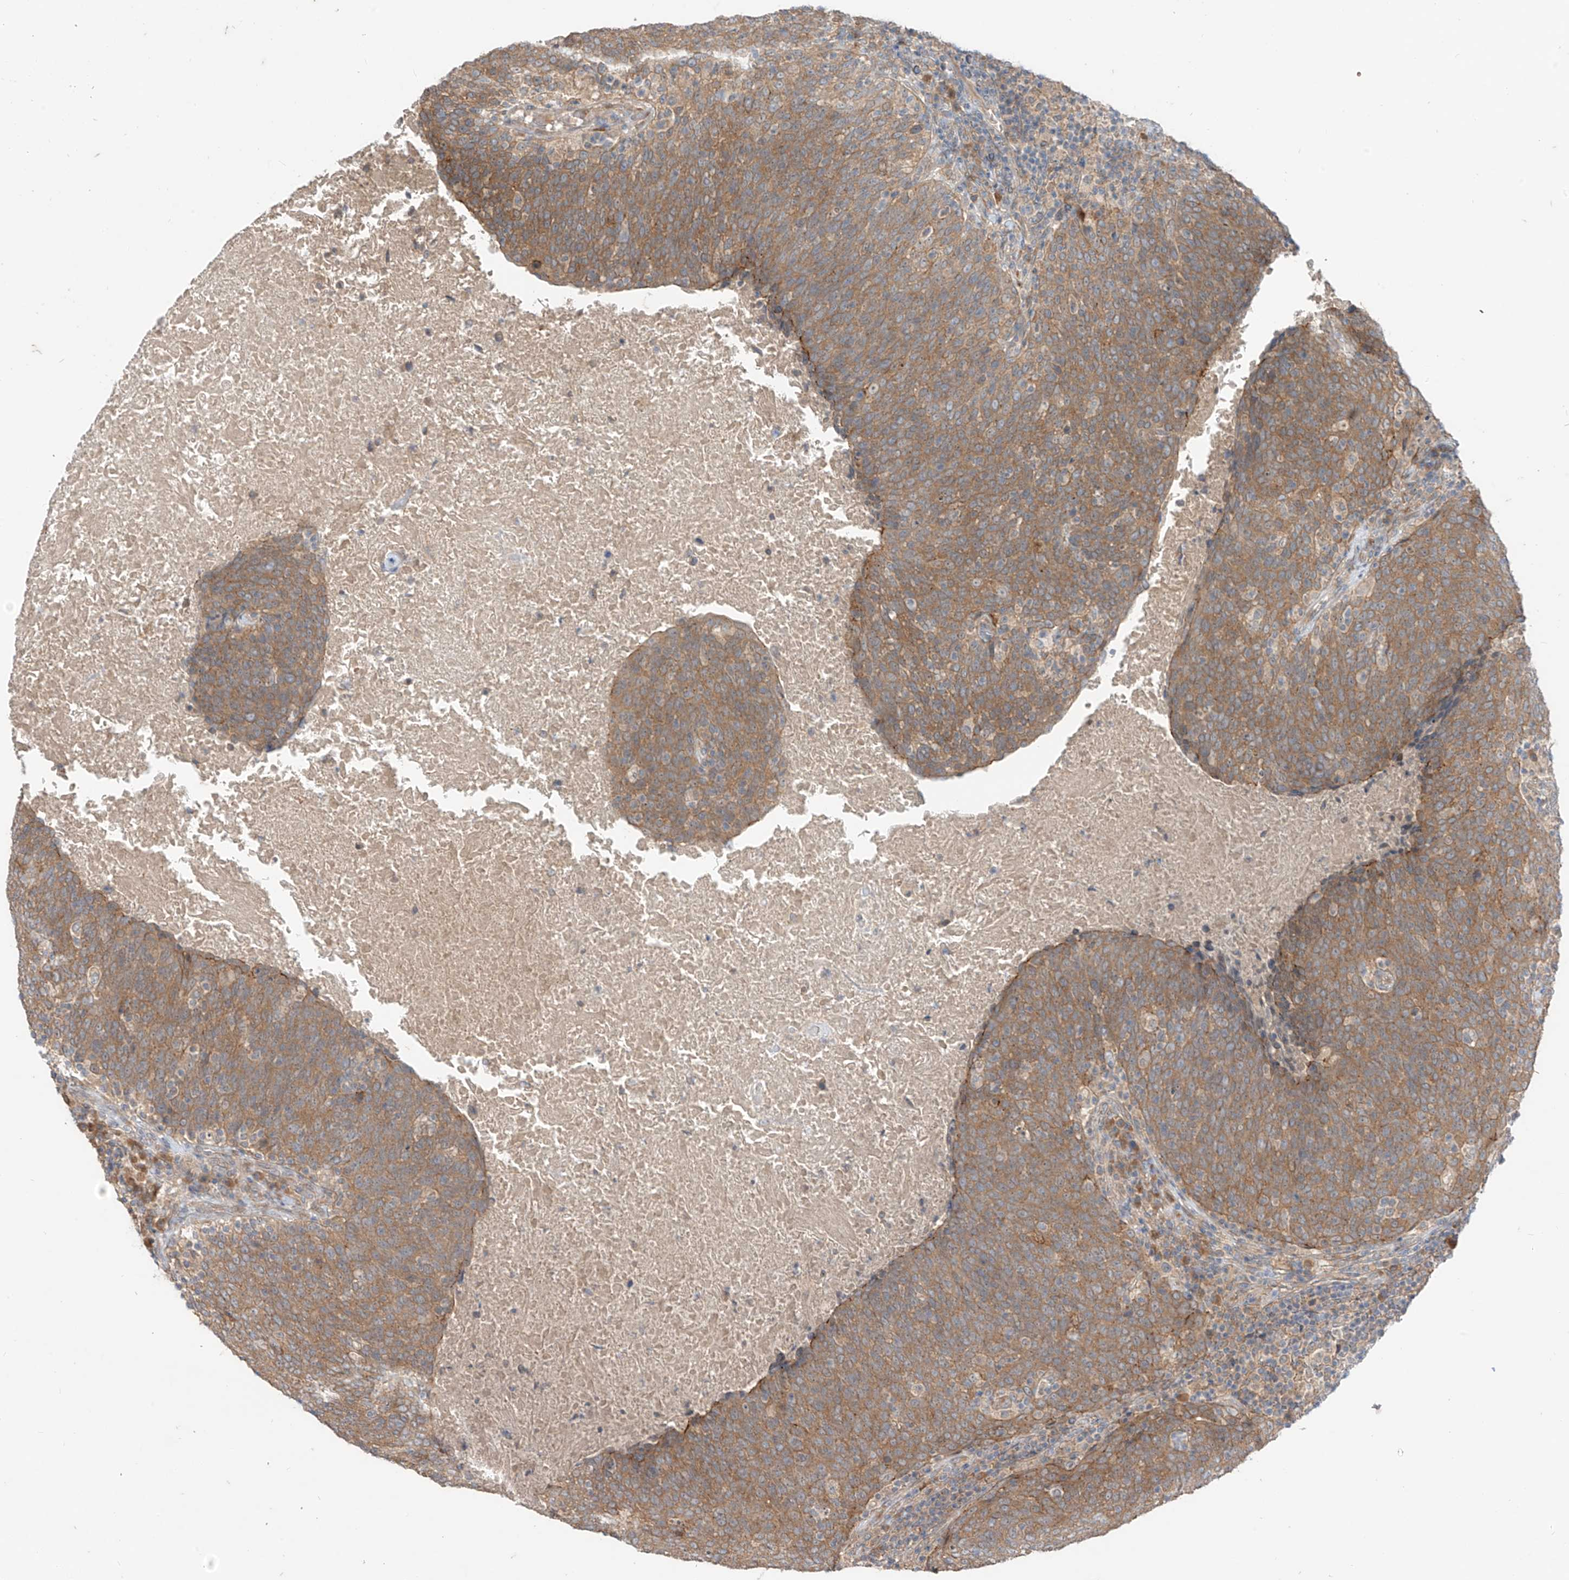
{"staining": {"intensity": "moderate", "quantity": ">75%", "location": "cytoplasmic/membranous"}, "tissue": "head and neck cancer", "cell_type": "Tumor cells", "image_type": "cancer", "snomed": [{"axis": "morphology", "description": "Squamous cell carcinoma, NOS"}, {"axis": "morphology", "description": "Squamous cell carcinoma, metastatic, NOS"}, {"axis": "topography", "description": "Lymph node"}, {"axis": "topography", "description": "Head-Neck"}], "caption": "Protein staining of head and neck metastatic squamous cell carcinoma tissue reveals moderate cytoplasmic/membranous staining in about >75% of tumor cells.", "gene": "MTUS2", "patient": {"sex": "male", "age": 62}}